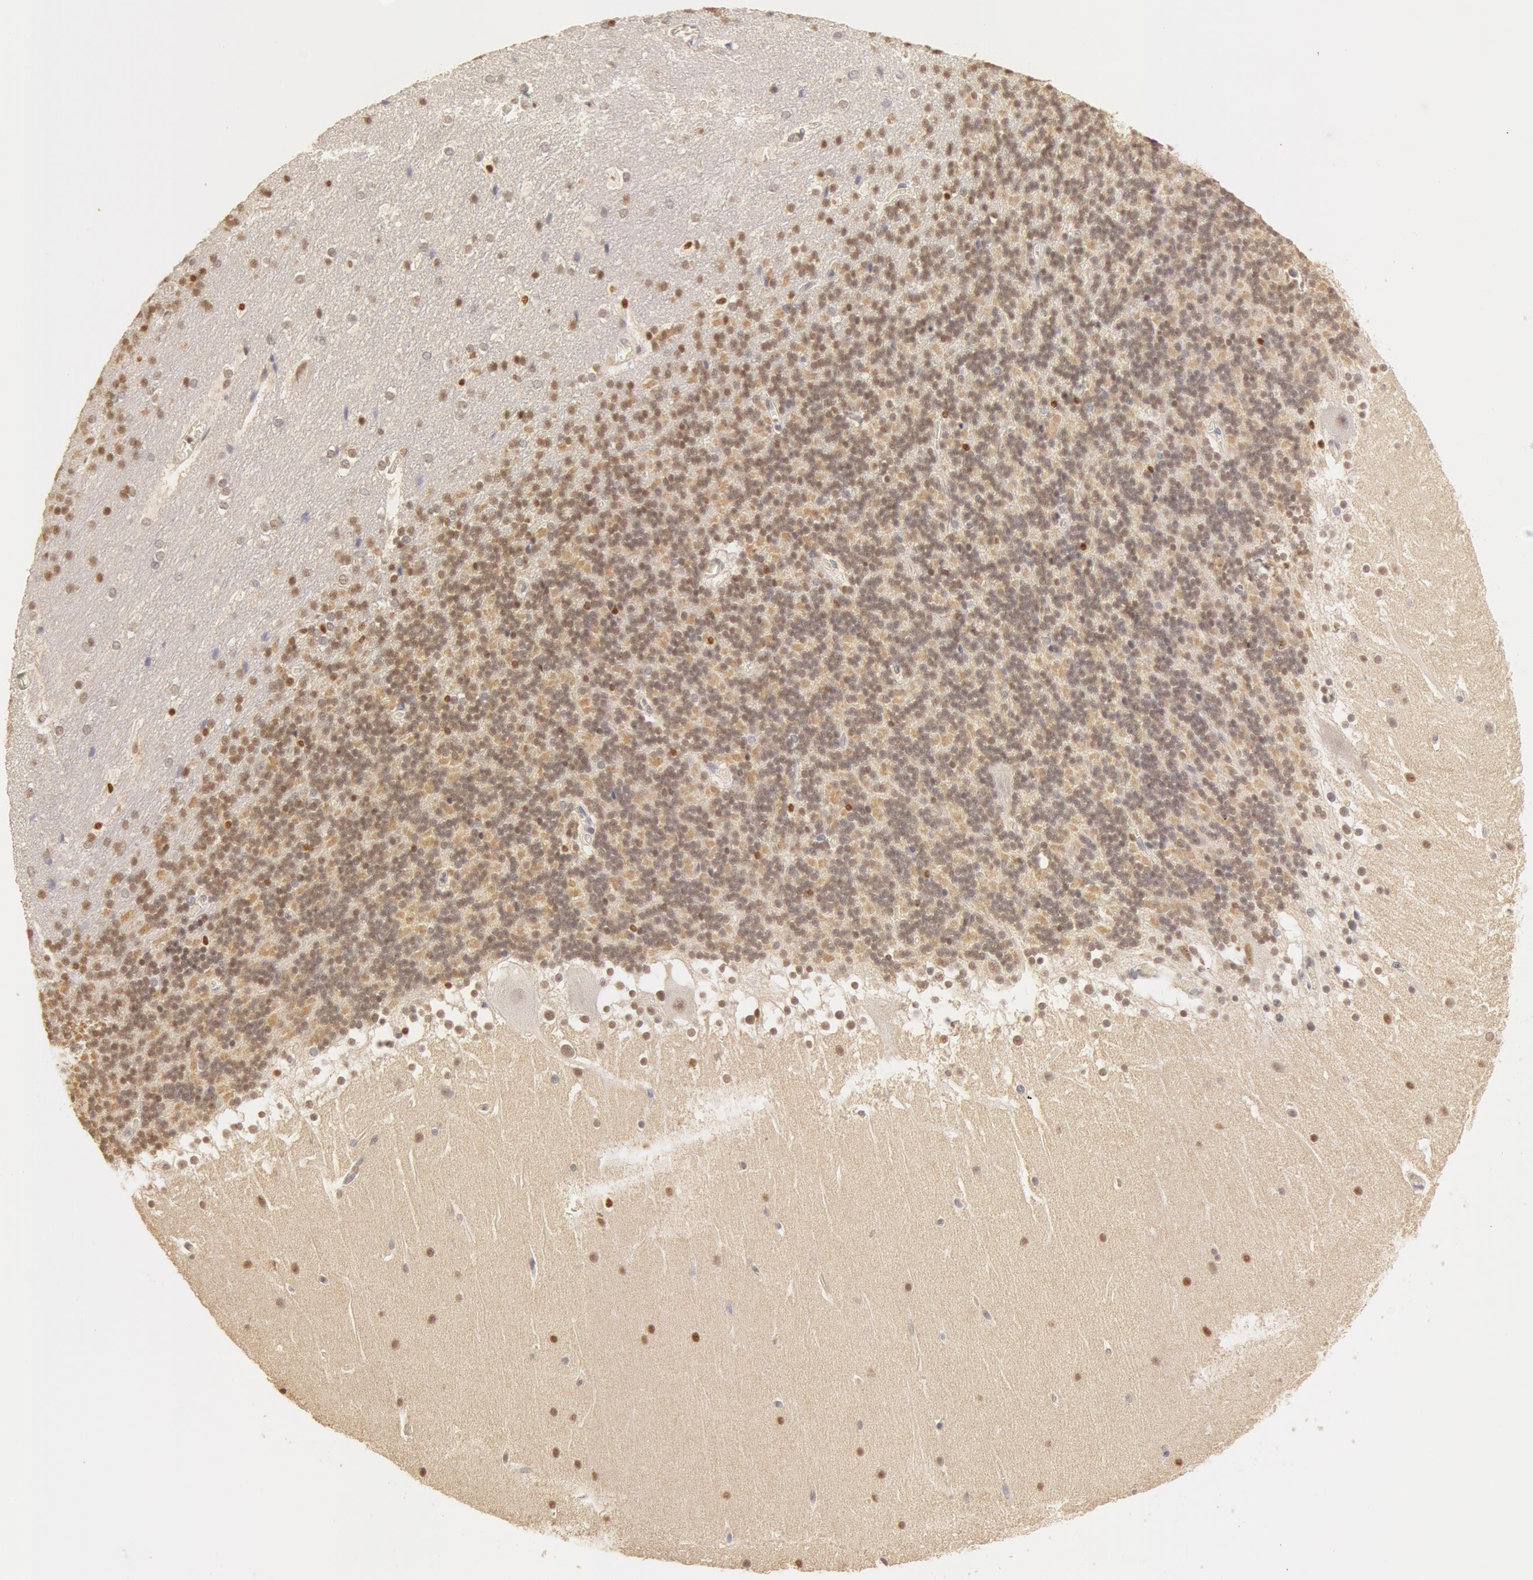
{"staining": {"intensity": "moderate", "quantity": "25%-75%", "location": "nuclear"}, "tissue": "cerebellum", "cell_type": "Cells in granular layer", "image_type": "normal", "snomed": [{"axis": "morphology", "description": "Normal tissue, NOS"}, {"axis": "topography", "description": "Cerebellum"}], "caption": "IHC (DAB) staining of normal cerebellum displays moderate nuclear protein expression in approximately 25%-75% of cells in granular layer.", "gene": "SNRNP70", "patient": {"sex": "female", "age": 19}}